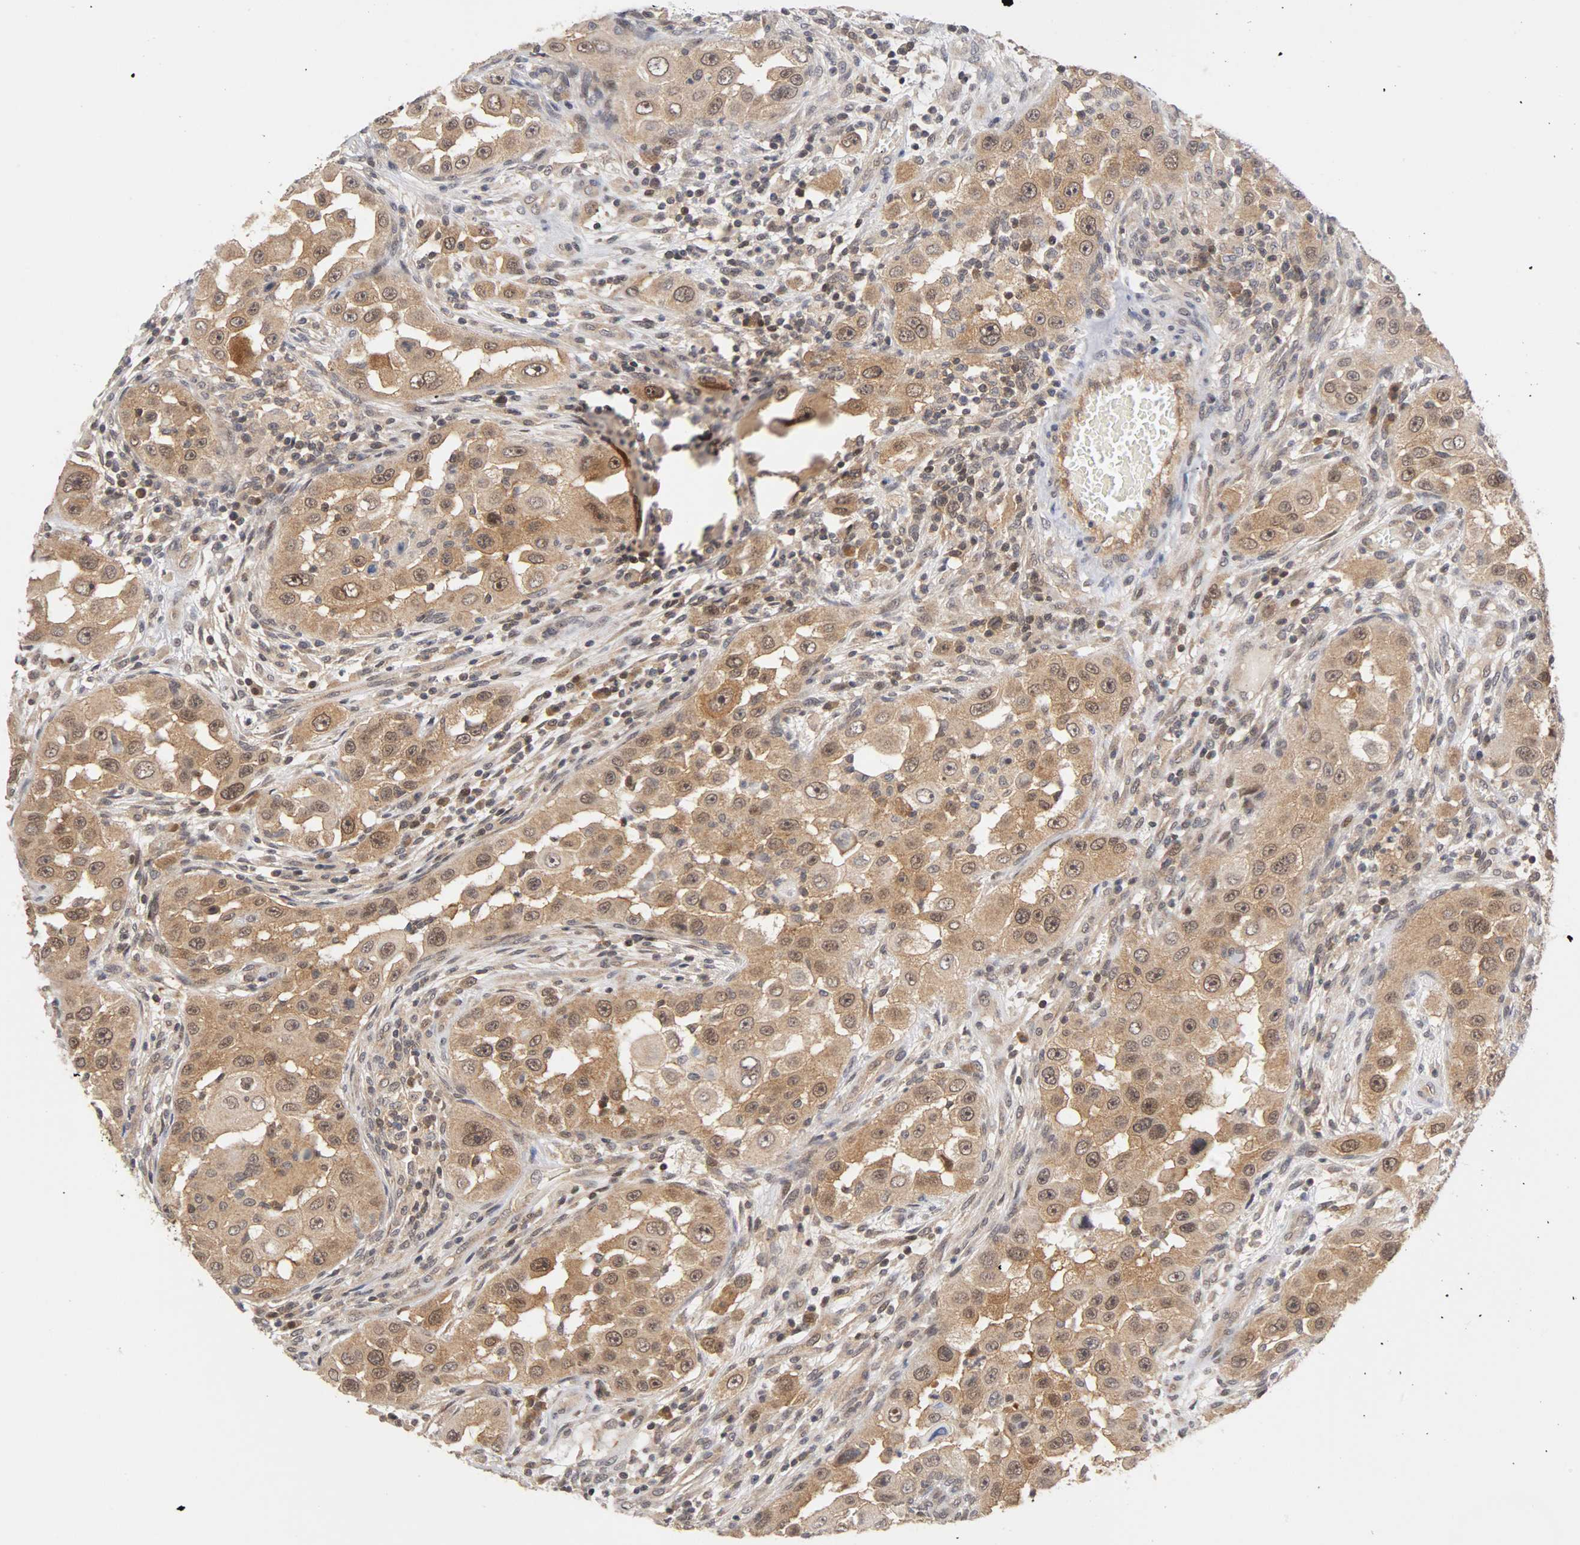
{"staining": {"intensity": "strong", "quantity": ">75%", "location": "cytoplasmic/membranous,nuclear"}, "tissue": "head and neck cancer", "cell_type": "Tumor cells", "image_type": "cancer", "snomed": [{"axis": "morphology", "description": "Carcinoma, NOS"}, {"axis": "topography", "description": "Head-Neck"}], "caption": "Head and neck cancer (carcinoma) tissue shows strong cytoplasmic/membranous and nuclear staining in approximately >75% of tumor cells, visualized by immunohistochemistry.", "gene": "UBE2M", "patient": {"sex": "male", "age": 87}}